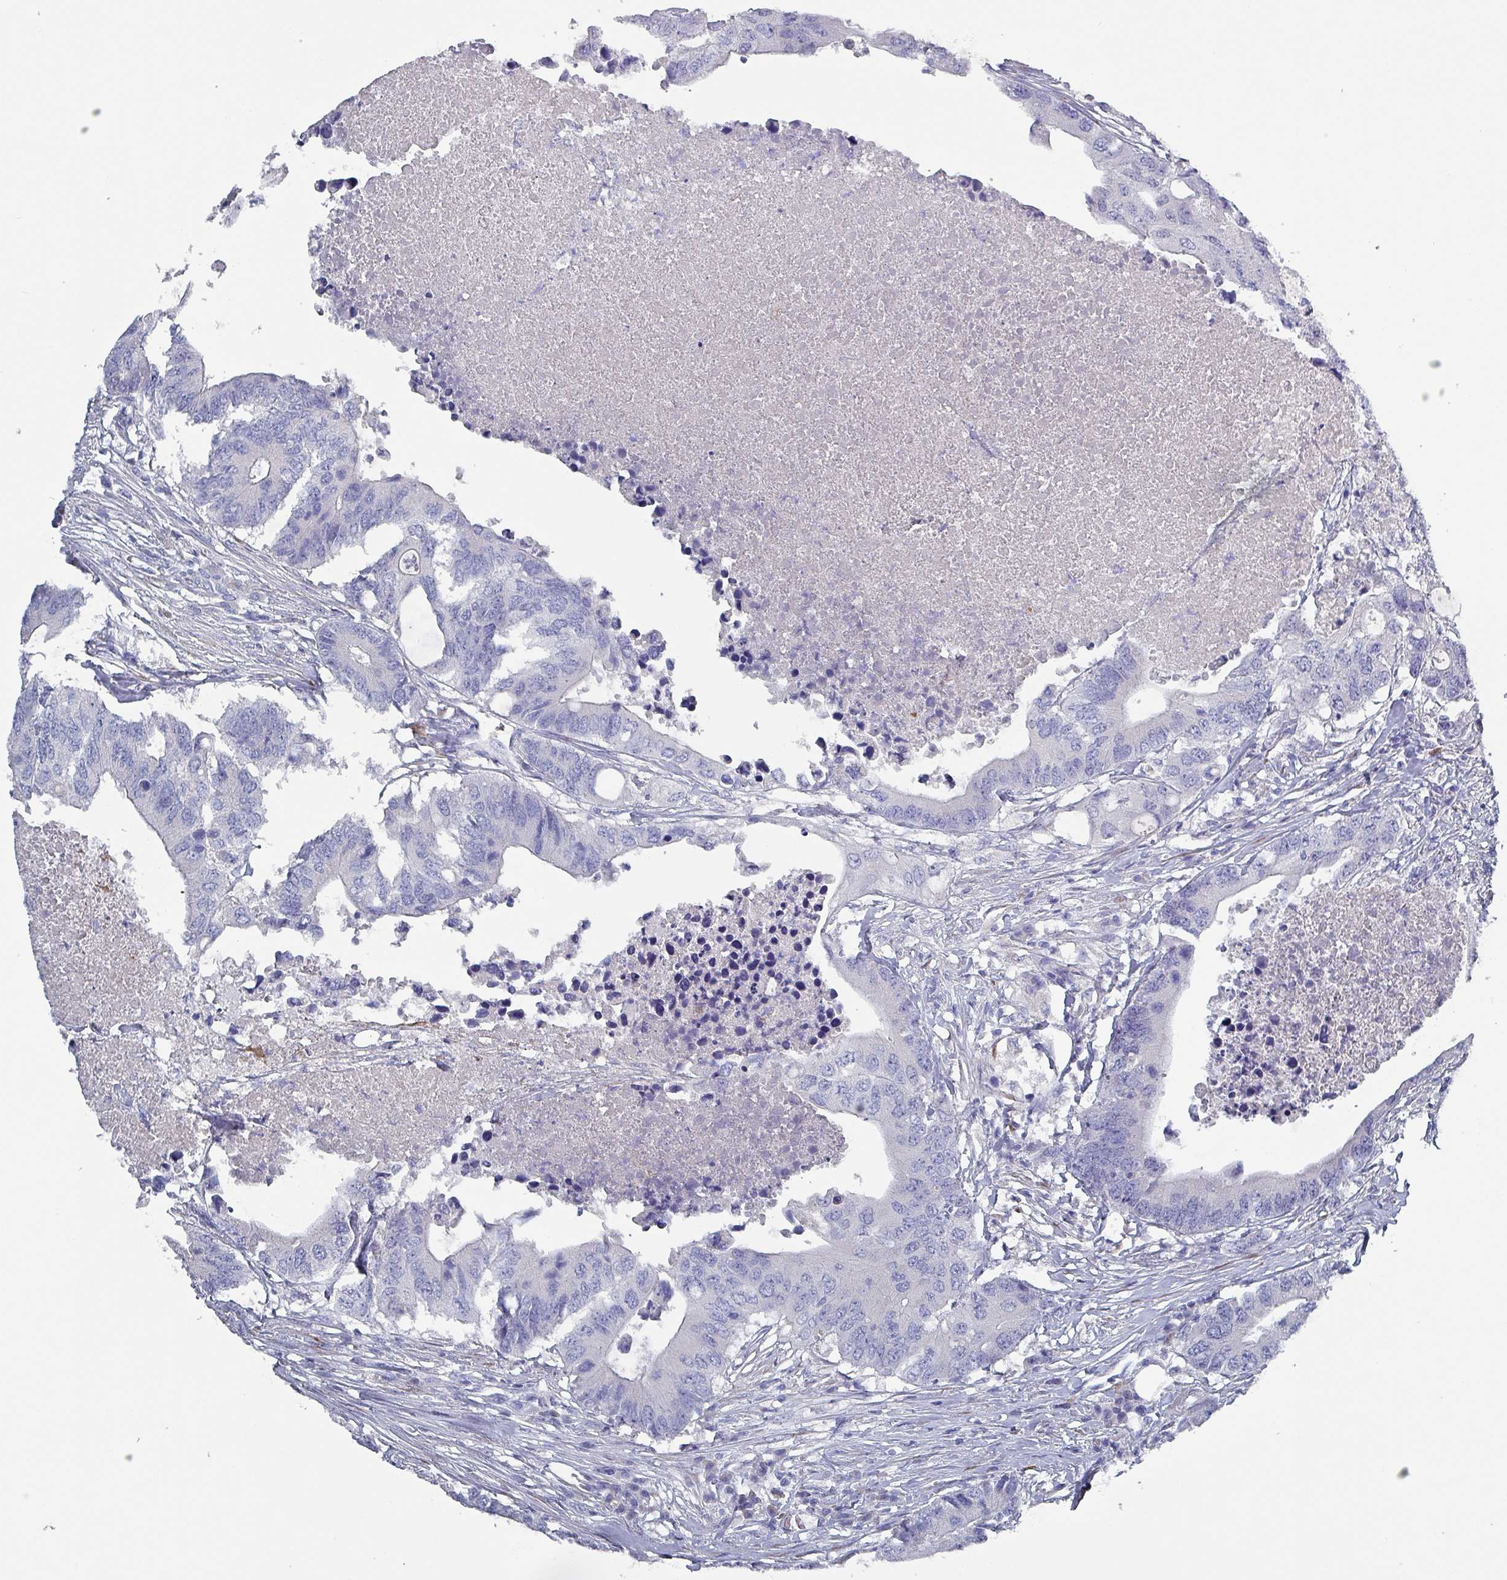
{"staining": {"intensity": "negative", "quantity": "none", "location": "none"}, "tissue": "colorectal cancer", "cell_type": "Tumor cells", "image_type": "cancer", "snomed": [{"axis": "morphology", "description": "Adenocarcinoma, NOS"}, {"axis": "topography", "description": "Colon"}], "caption": "Colorectal adenocarcinoma stained for a protein using immunohistochemistry demonstrates no positivity tumor cells.", "gene": "DRD5", "patient": {"sex": "male", "age": 71}}